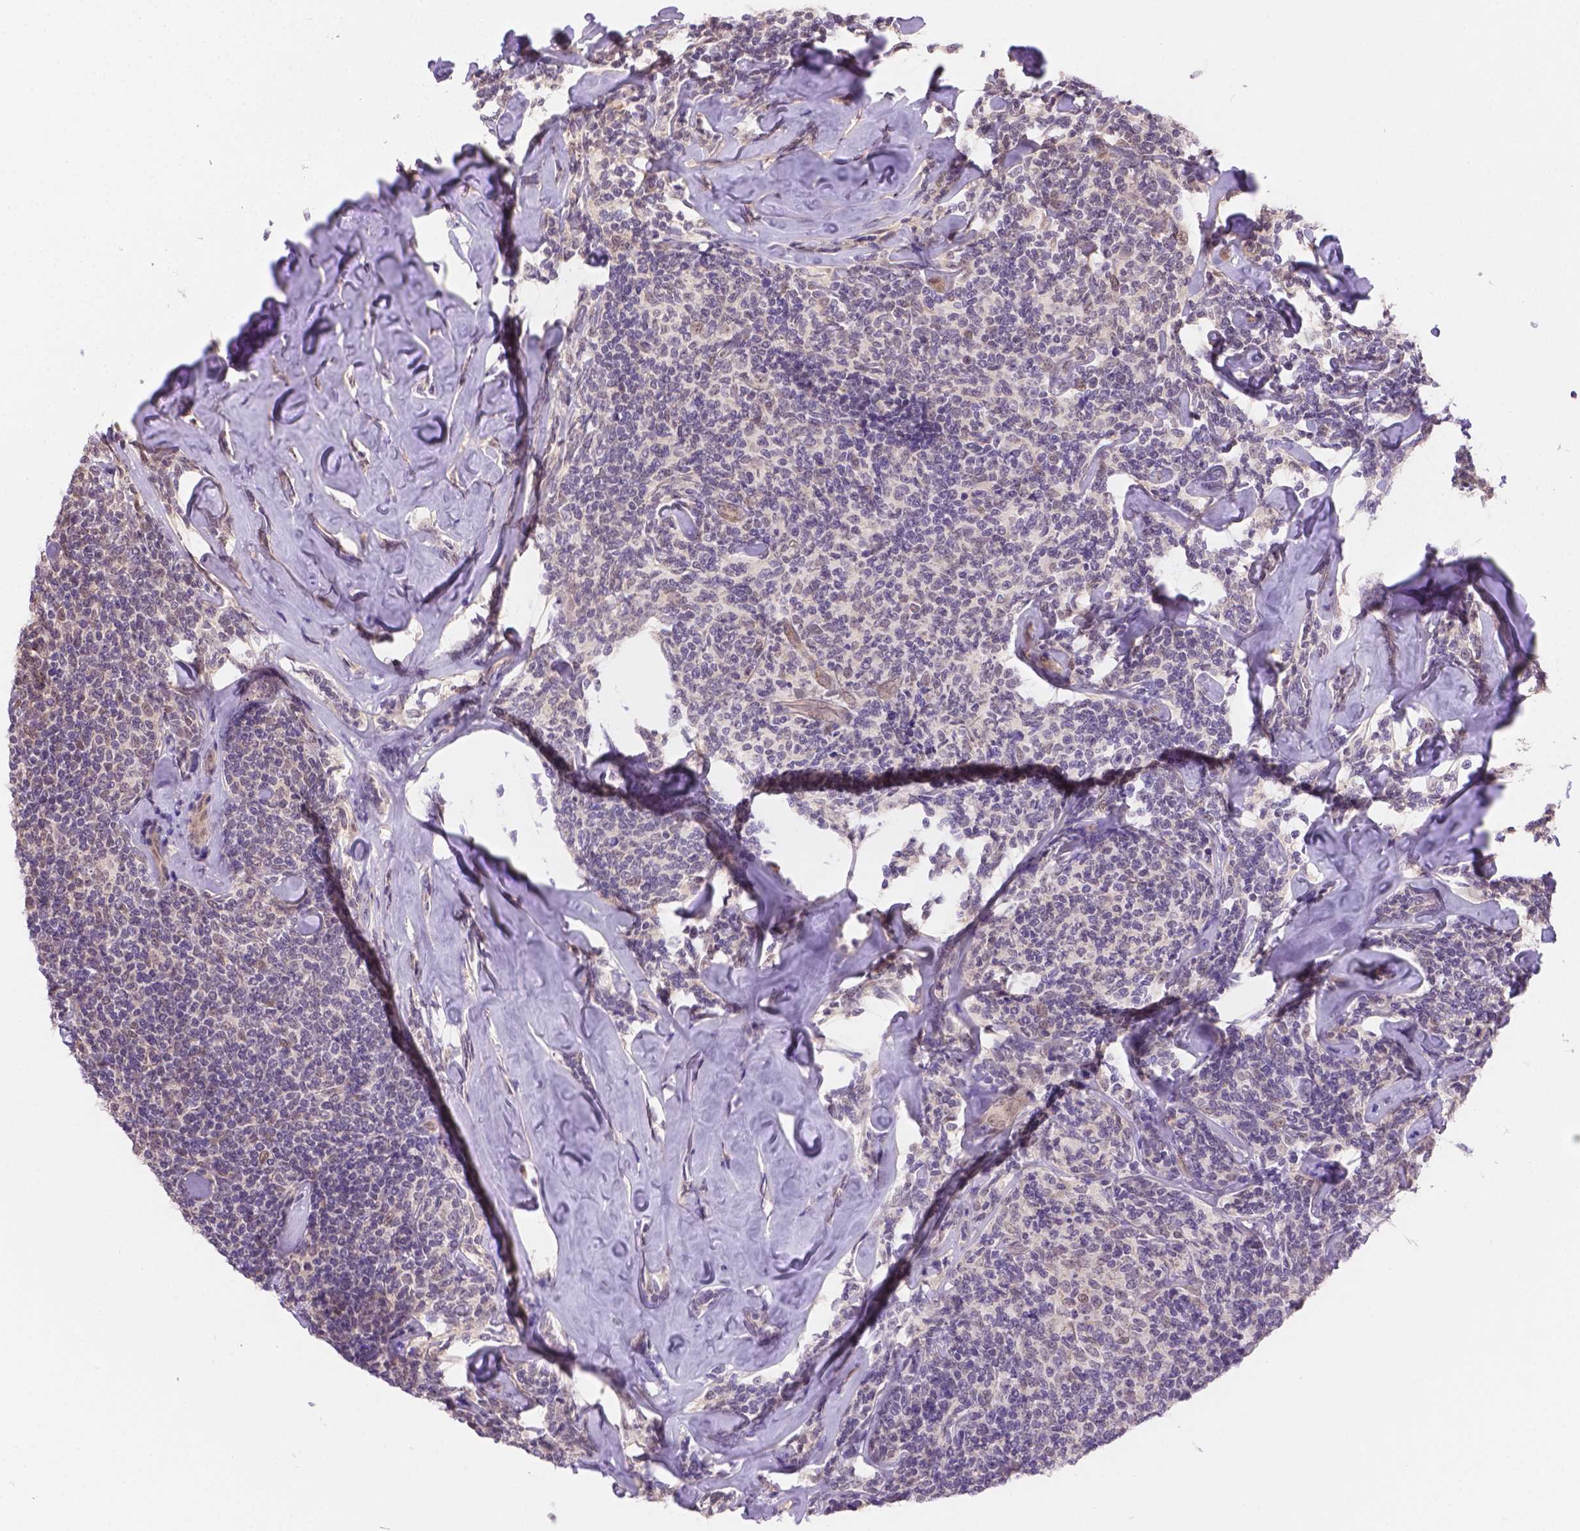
{"staining": {"intensity": "negative", "quantity": "none", "location": "none"}, "tissue": "lymphoma", "cell_type": "Tumor cells", "image_type": "cancer", "snomed": [{"axis": "morphology", "description": "Malignant lymphoma, non-Hodgkin's type, Low grade"}, {"axis": "topography", "description": "Lymph node"}], "caption": "DAB immunohistochemical staining of lymphoma shows no significant staining in tumor cells.", "gene": "NXPE2", "patient": {"sex": "female", "age": 56}}